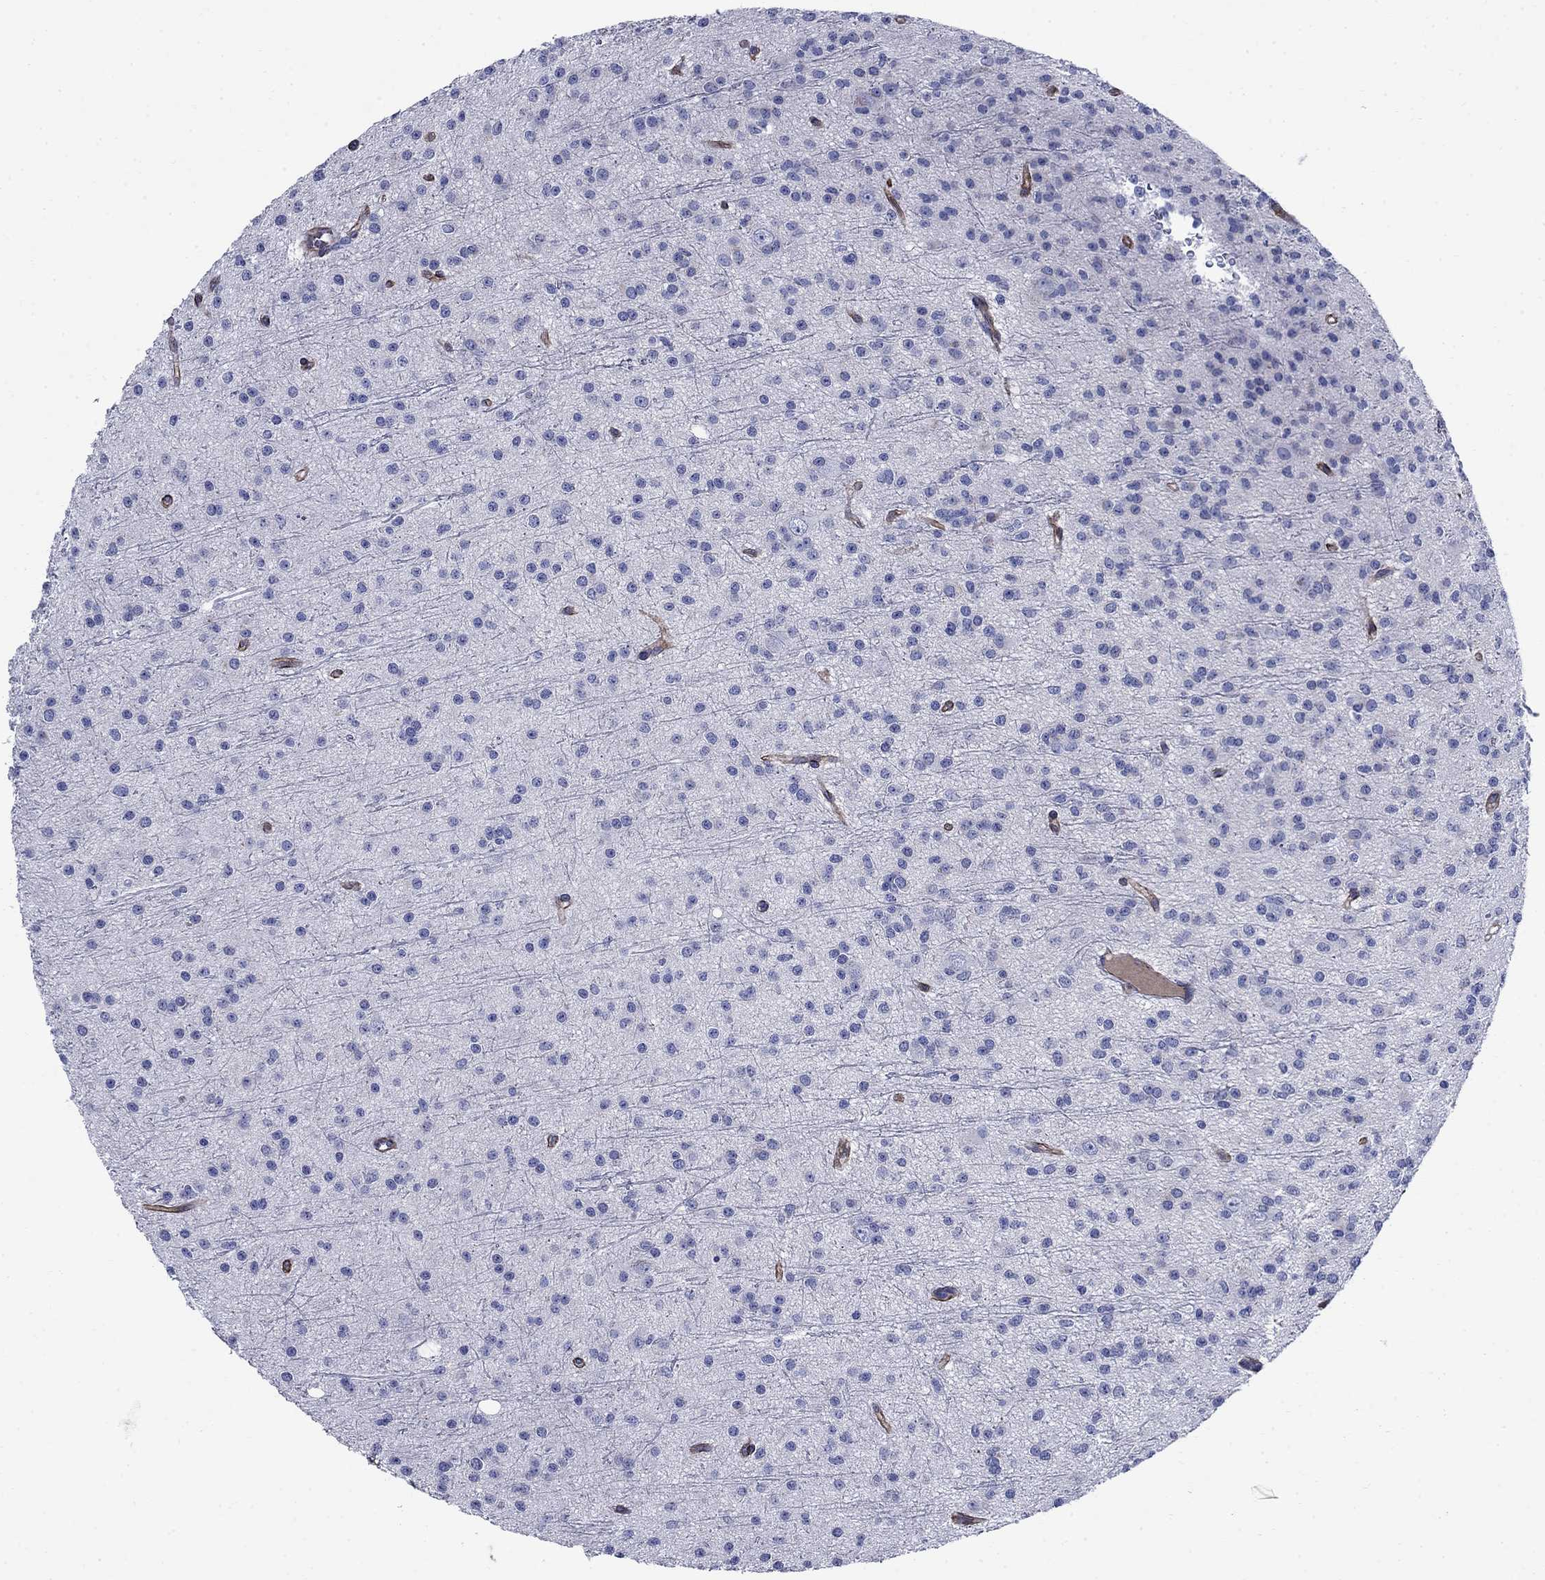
{"staining": {"intensity": "negative", "quantity": "none", "location": "none"}, "tissue": "glioma", "cell_type": "Tumor cells", "image_type": "cancer", "snomed": [{"axis": "morphology", "description": "Glioma, malignant, Low grade"}, {"axis": "topography", "description": "Brain"}], "caption": "Tumor cells show no significant positivity in malignant low-grade glioma. Brightfield microscopy of IHC stained with DAB (3,3'-diaminobenzidine) (brown) and hematoxylin (blue), captured at high magnification.", "gene": "VTN", "patient": {"sex": "male", "age": 27}}